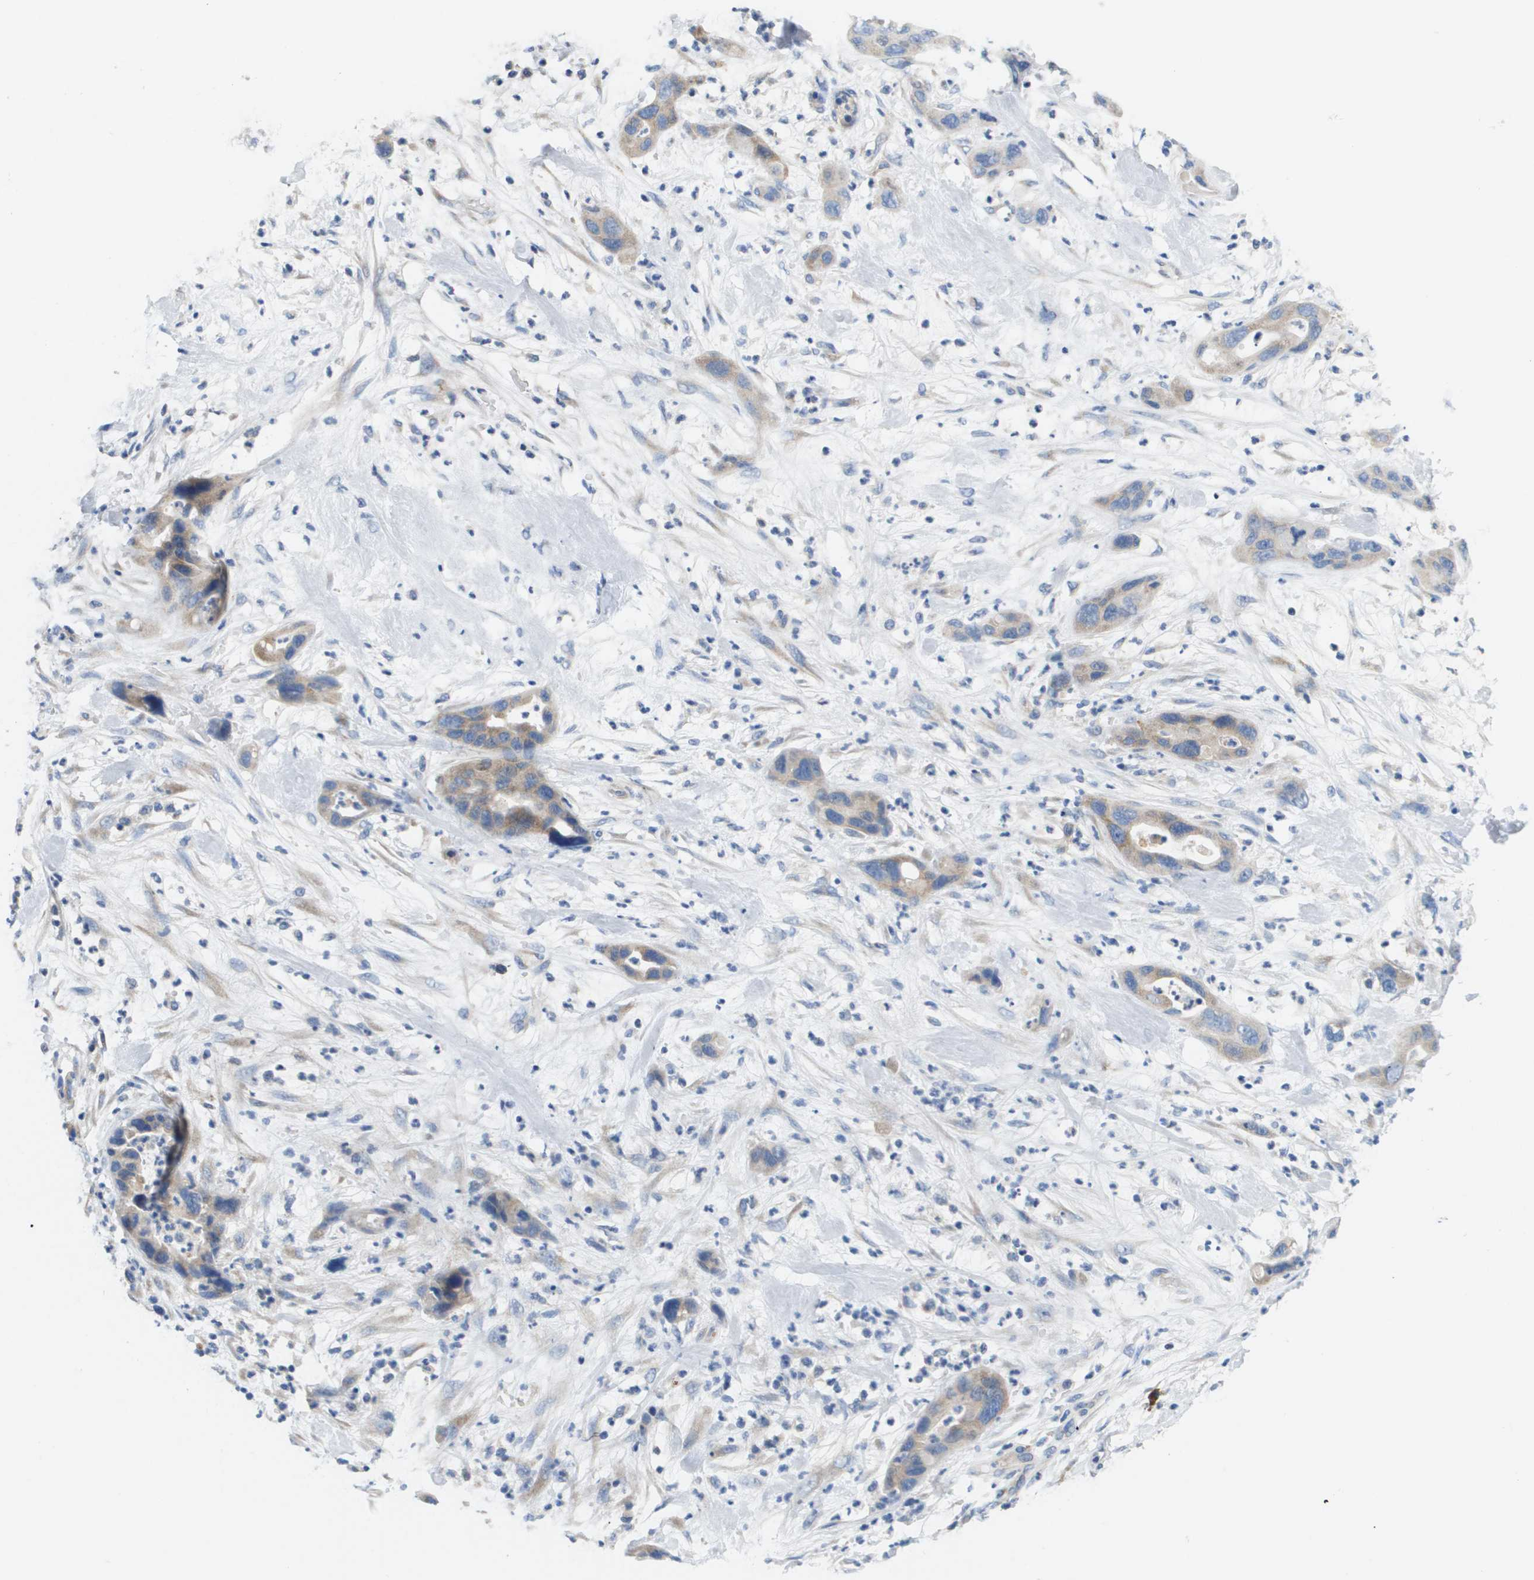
{"staining": {"intensity": "weak", "quantity": "<25%", "location": "cytoplasmic/membranous"}, "tissue": "pancreatic cancer", "cell_type": "Tumor cells", "image_type": "cancer", "snomed": [{"axis": "morphology", "description": "Adenocarcinoma, NOS"}, {"axis": "topography", "description": "Pancreas"}], "caption": "IHC of human pancreatic cancer exhibits no positivity in tumor cells.", "gene": "CD3G", "patient": {"sex": "female", "age": 71}}